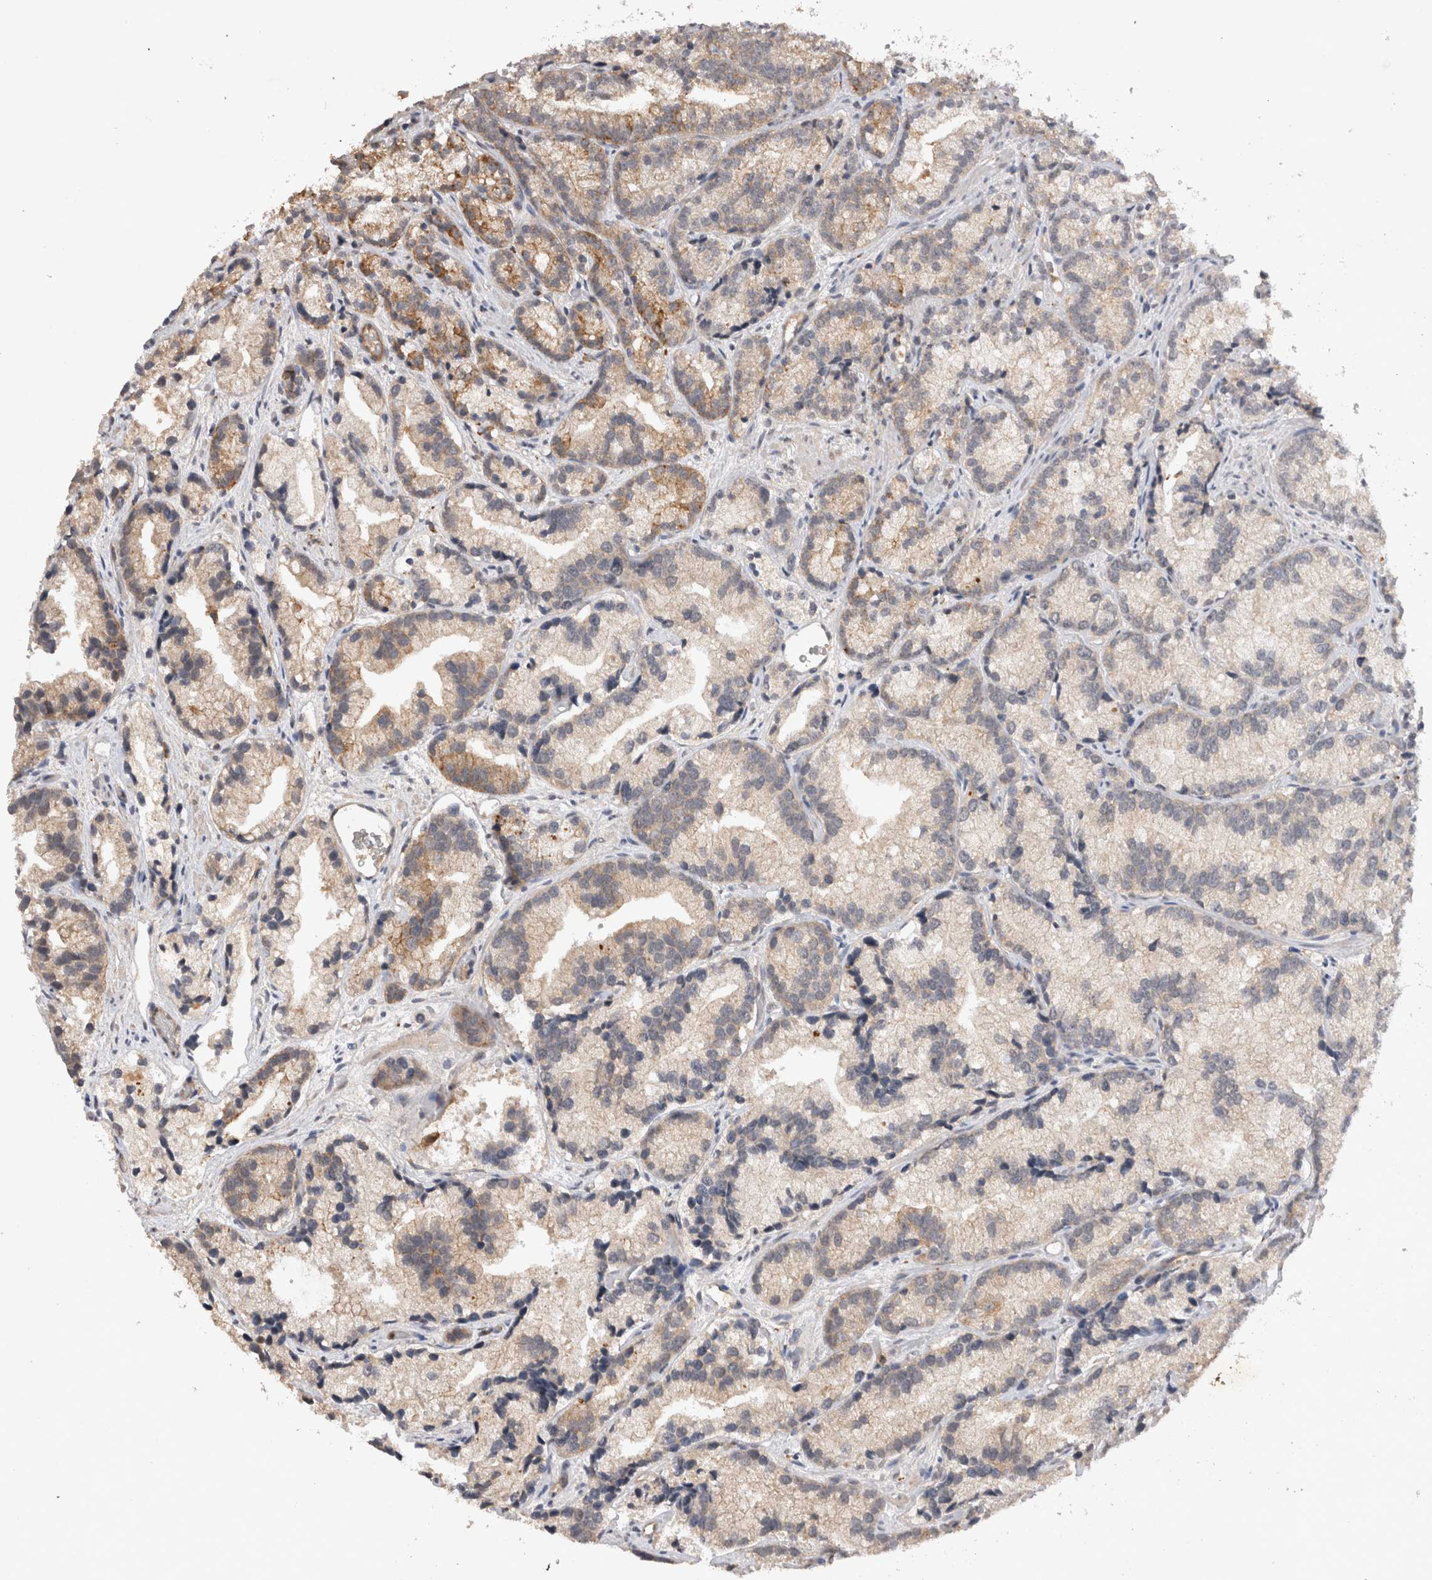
{"staining": {"intensity": "moderate", "quantity": "25%-75%", "location": "cytoplasmic/membranous"}, "tissue": "prostate cancer", "cell_type": "Tumor cells", "image_type": "cancer", "snomed": [{"axis": "morphology", "description": "Adenocarcinoma, Low grade"}, {"axis": "topography", "description": "Prostate"}], "caption": "Immunohistochemical staining of human prostate cancer (low-grade adenocarcinoma) displays medium levels of moderate cytoplasmic/membranous protein expression in approximately 25%-75% of tumor cells.", "gene": "RASSF3", "patient": {"sex": "male", "age": 89}}